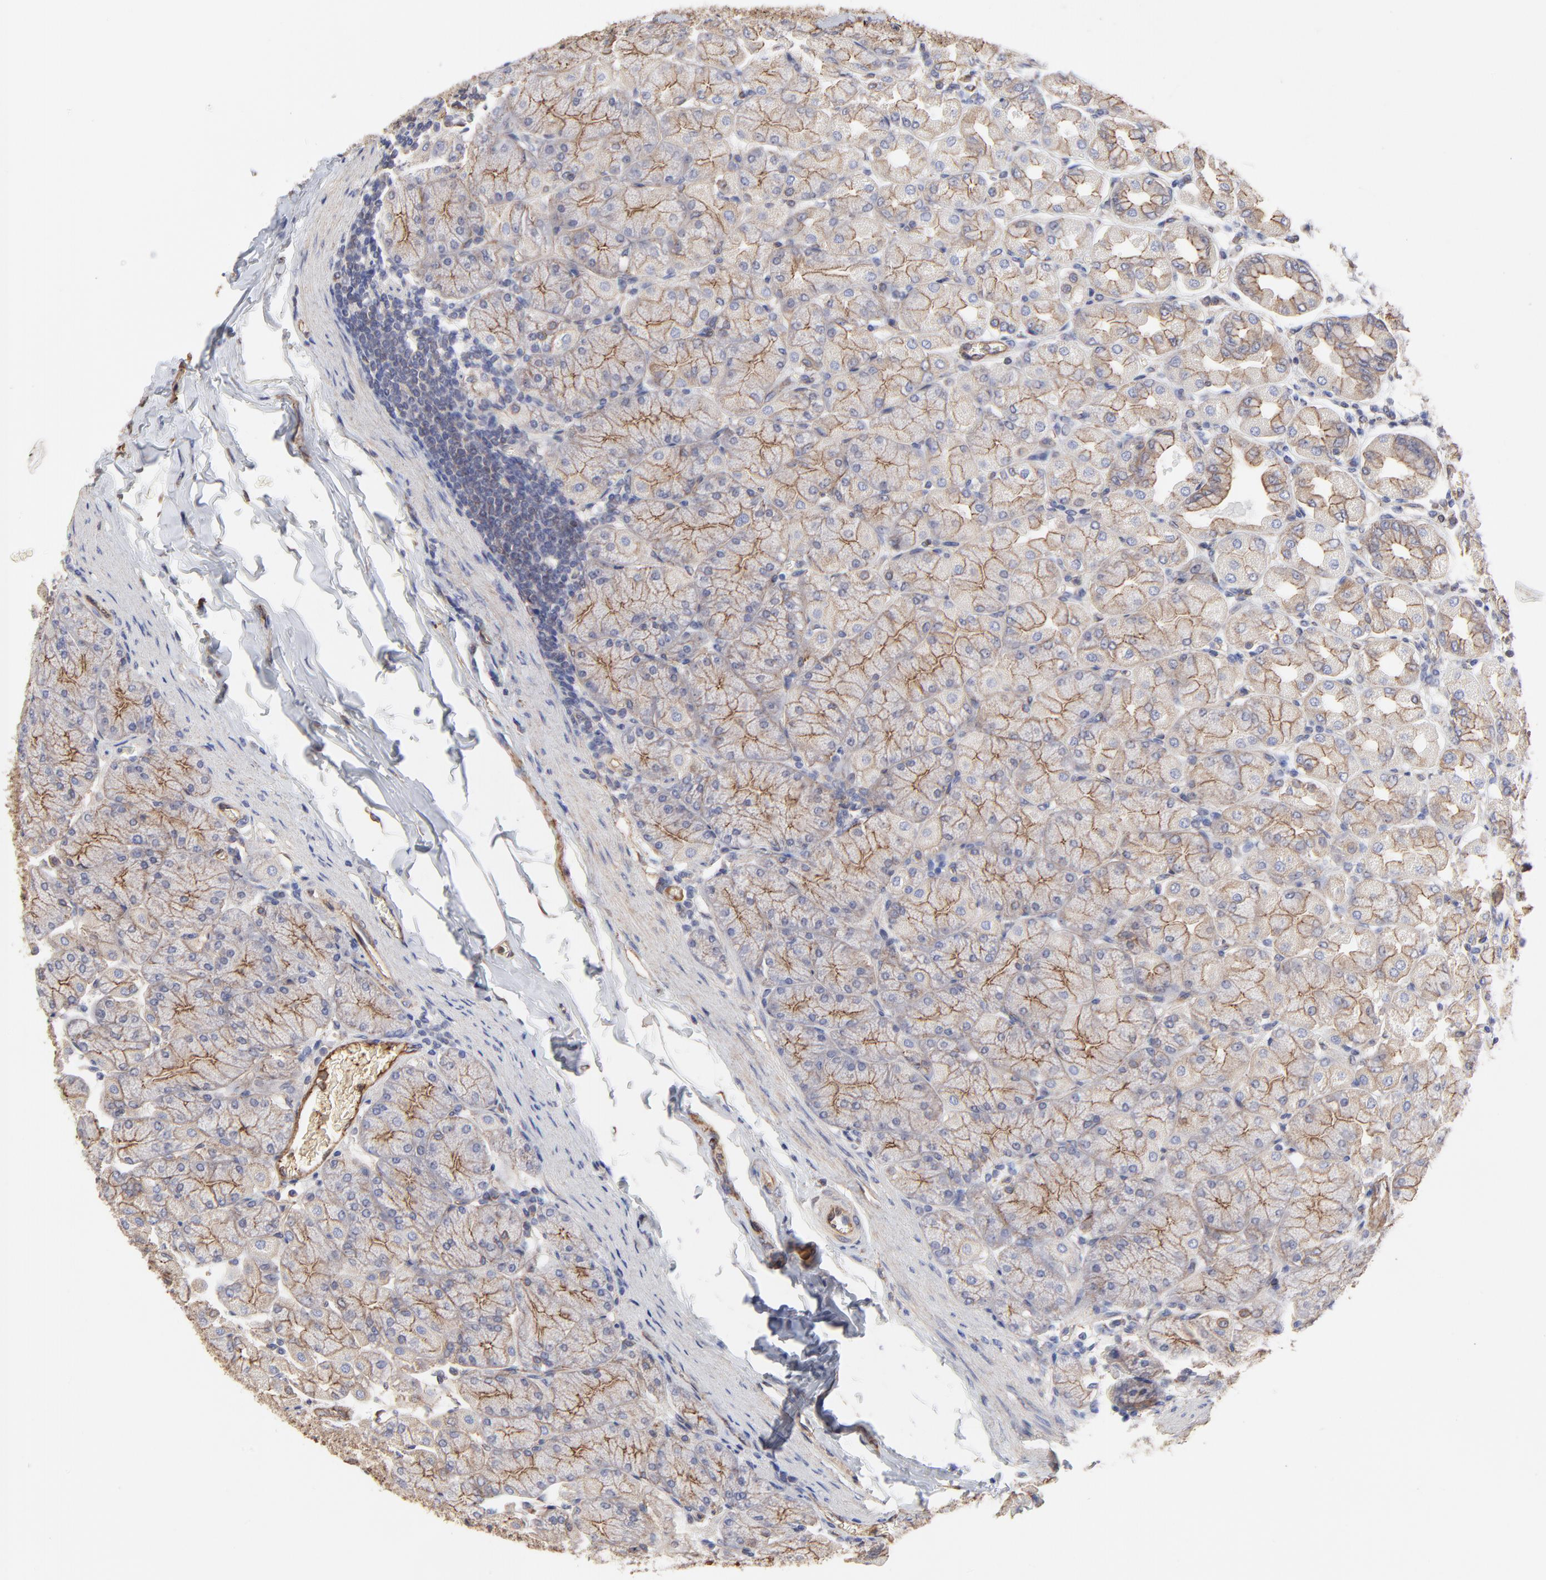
{"staining": {"intensity": "moderate", "quantity": ">75%", "location": "cytoplasmic/membranous"}, "tissue": "stomach", "cell_type": "Glandular cells", "image_type": "normal", "snomed": [{"axis": "morphology", "description": "Normal tissue, NOS"}, {"axis": "topography", "description": "Stomach, upper"}], "caption": "Protein analysis of benign stomach exhibits moderate cytoplasmic/membranous positivity in about >75% of glandular cells. (Brightfield microscopy of DAB IHC at high magnification).", "gene": "LRCH2", "patient": {"sex": "female", "age": 56}}